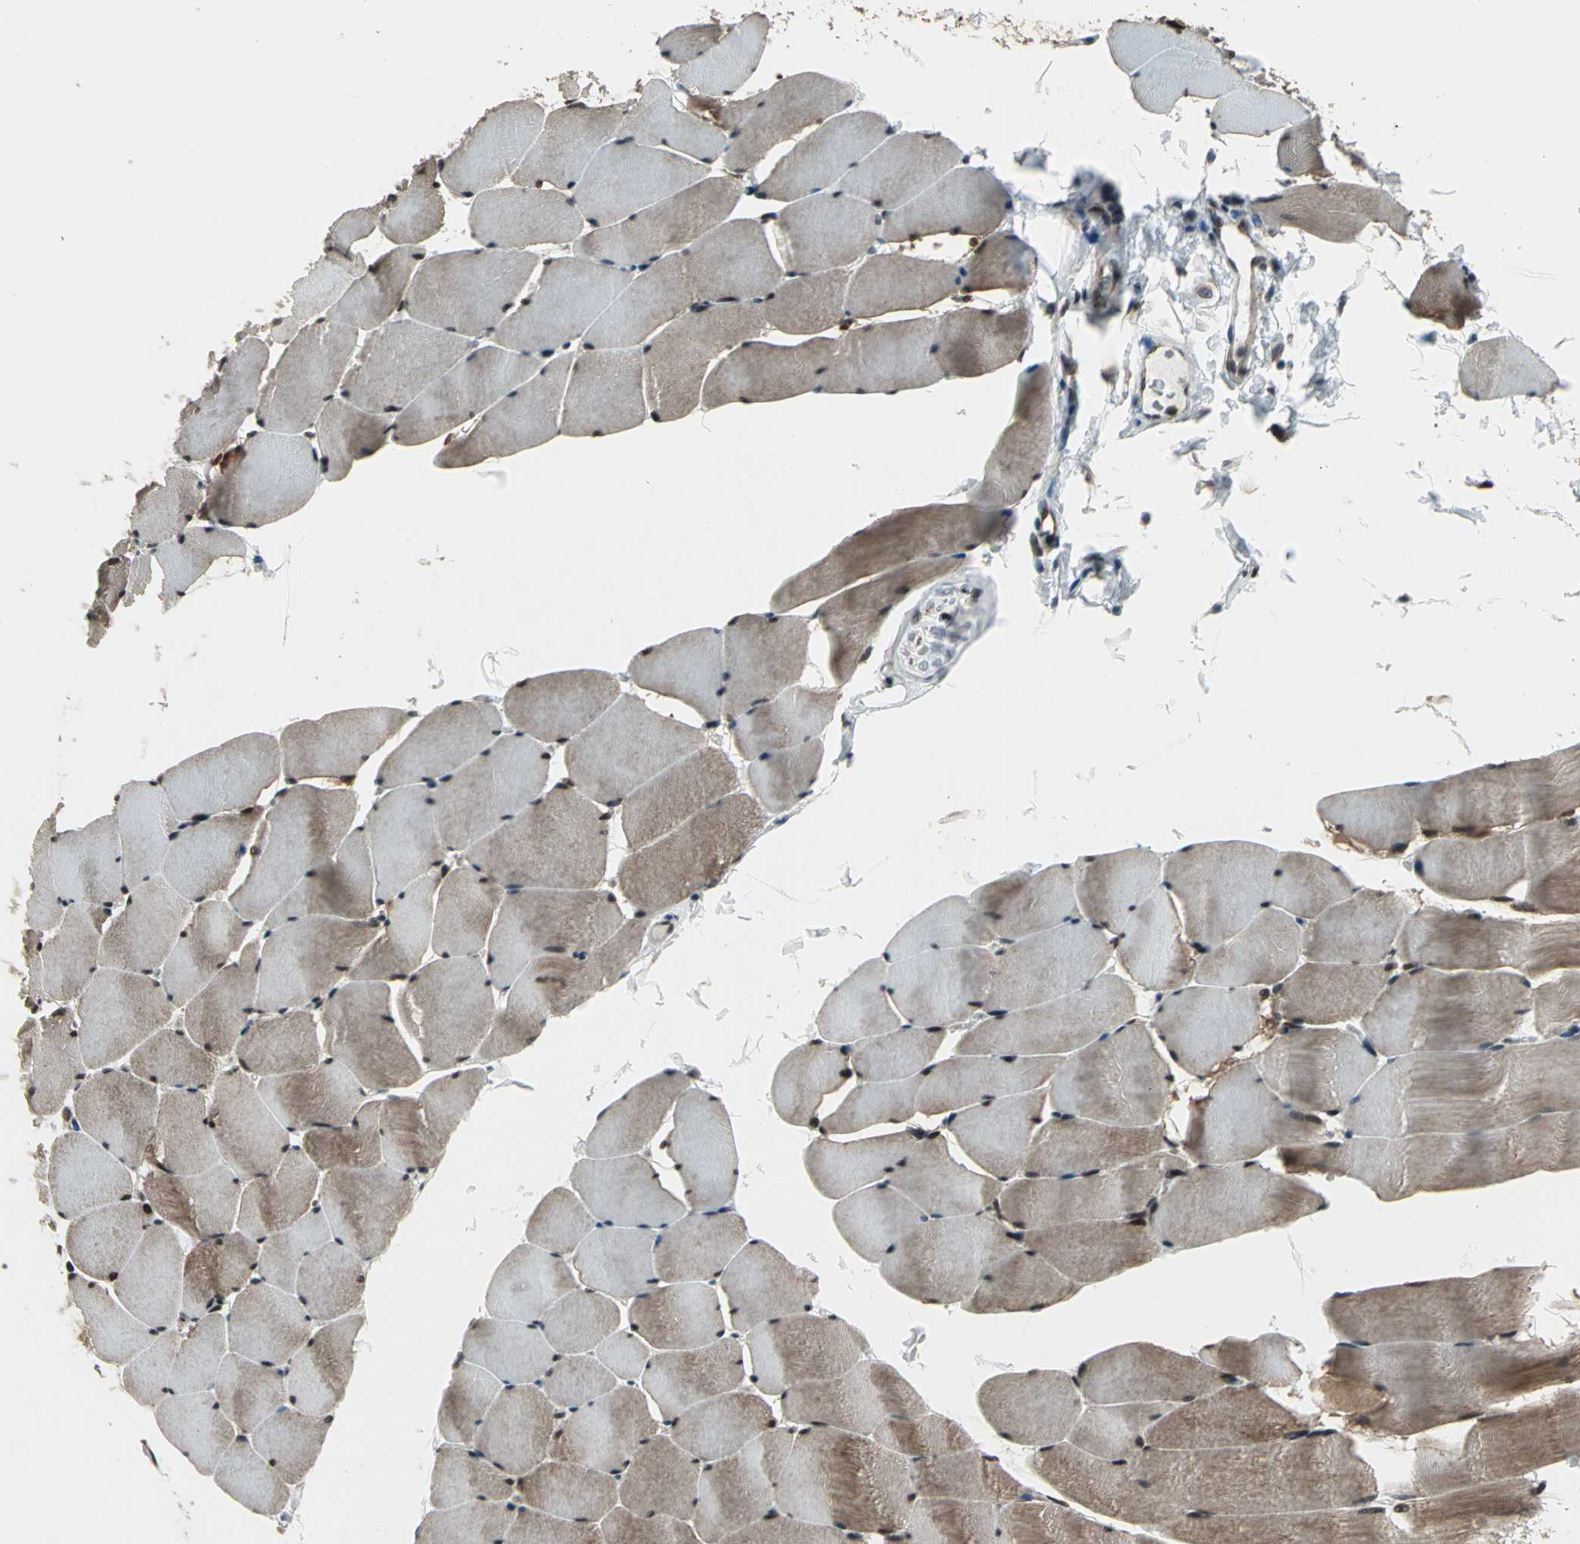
{"staining": {"intensity": "strong", "quantity": ">75%", "location": "cytoplasmic/membranous"}, "tissue": "skeletal muscle", "cell_type": "Myocytes", "image_type": "normal", "snomed": [{"axis": "morphology", "description": "Normal tissue, NOS"}, {"axis": "topography", "description": "Skeletal muscle"}], "caption": "Protein expression analysis of benign skeletal muscle reveals strong cytoplasmic/membranous staining in approximately >75% of myocytes. (DAB (3,3'-diaminobenzidine) IHC, brown staining for protein, blue staining for nuclei).", "gene": "COPS5", "patient": {"sex": "male", "age": 62}}